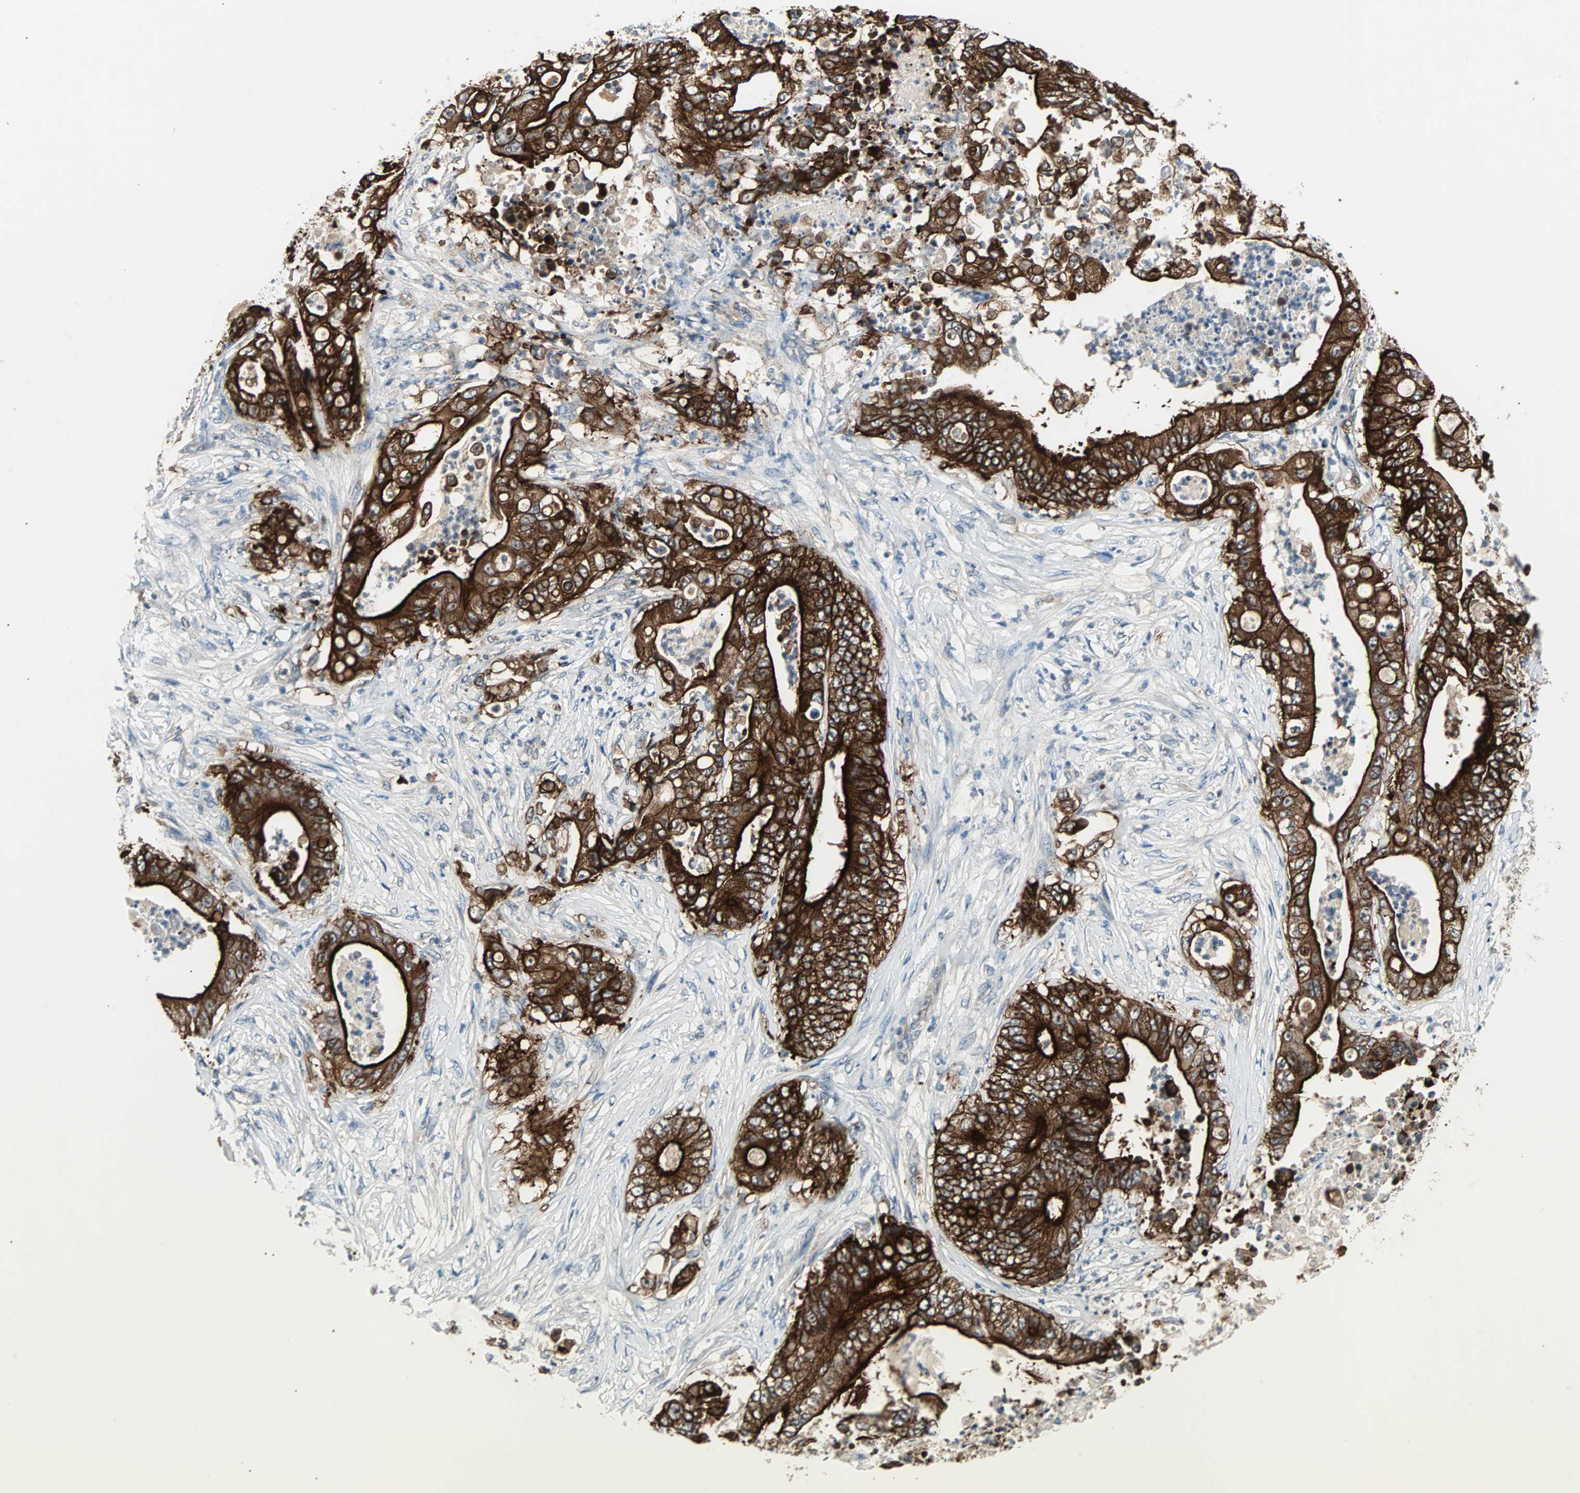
{"staining": {"intensity": "strong", "quantity": ">75%", "location": "cytoplasmic/membranous"}, "tissue": "stomach cancer", "cell_type": "Tumor cells", "image_type": "cancer", "snomed": [{"axis": "morphology", "description": "Adenocarcinoma, NOS"}, {"axis": "topography", "description": "Stomach"}], "caption": "Immunohistochemical staining of stomach cancer demonstrates high levels of strong cytoplasmic/membranous protein staining in about >75% of tumor cells.", "gene": "CMC2", "patient": {"sex": "female", "age": 73}}